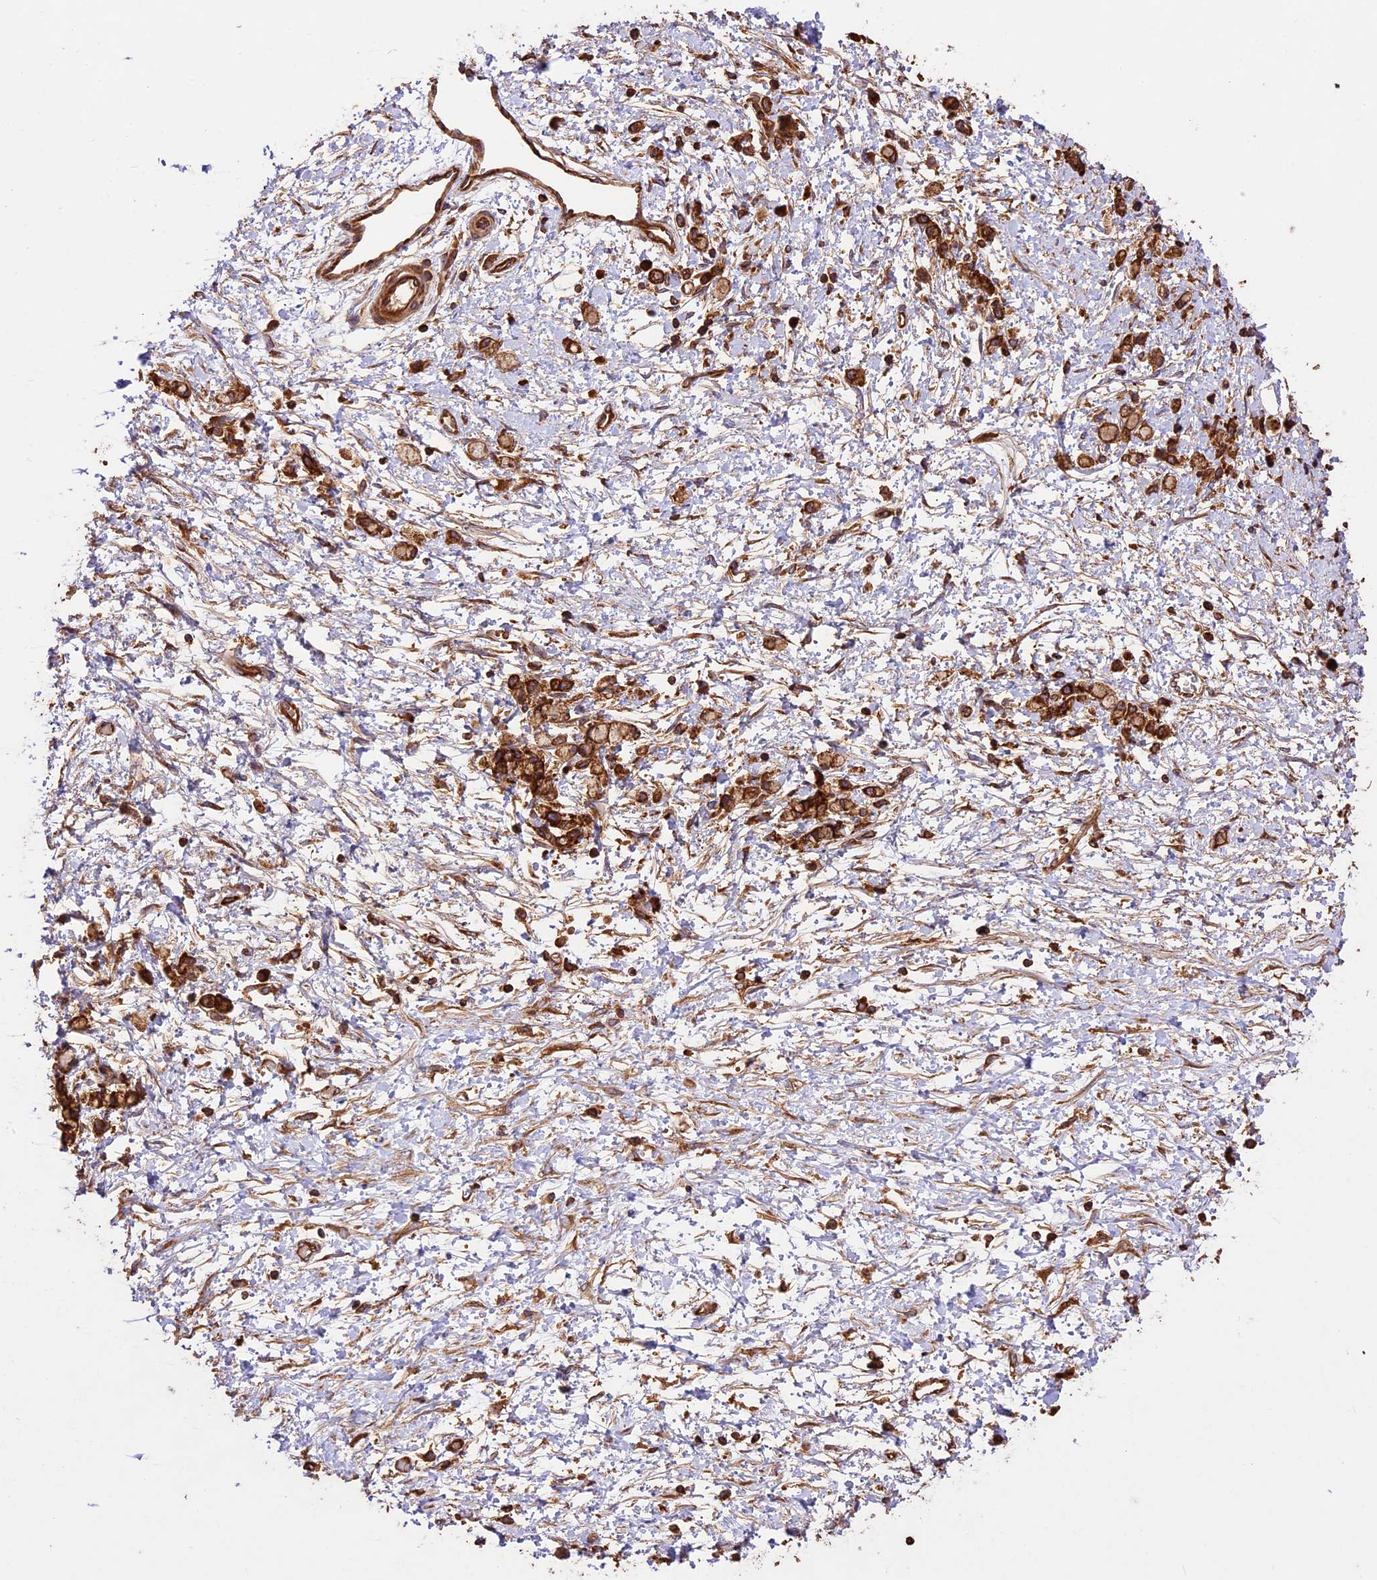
{"staining": {"intensity": "strong", "quantity": ">75%", "location": "cytoplasmic/membranous"}, "tissue": "stomach cancer", "cell_type": "Tumor cells", "image_type": "cancer", "snomed": [{"axis": "morphology", "description": "Adenocarcinoma, NOS"}, {"axis": "topography", "description": "Stomach"}], "caption": "Immunohistochemical staining of human adenocarcinoma (stomach) demonstrates strong cytoplasmic/membranous protein staining in approximately >75% of tumor cells.", "gene": "KARS1", "patient": {"sex": "female", "age": 60}}